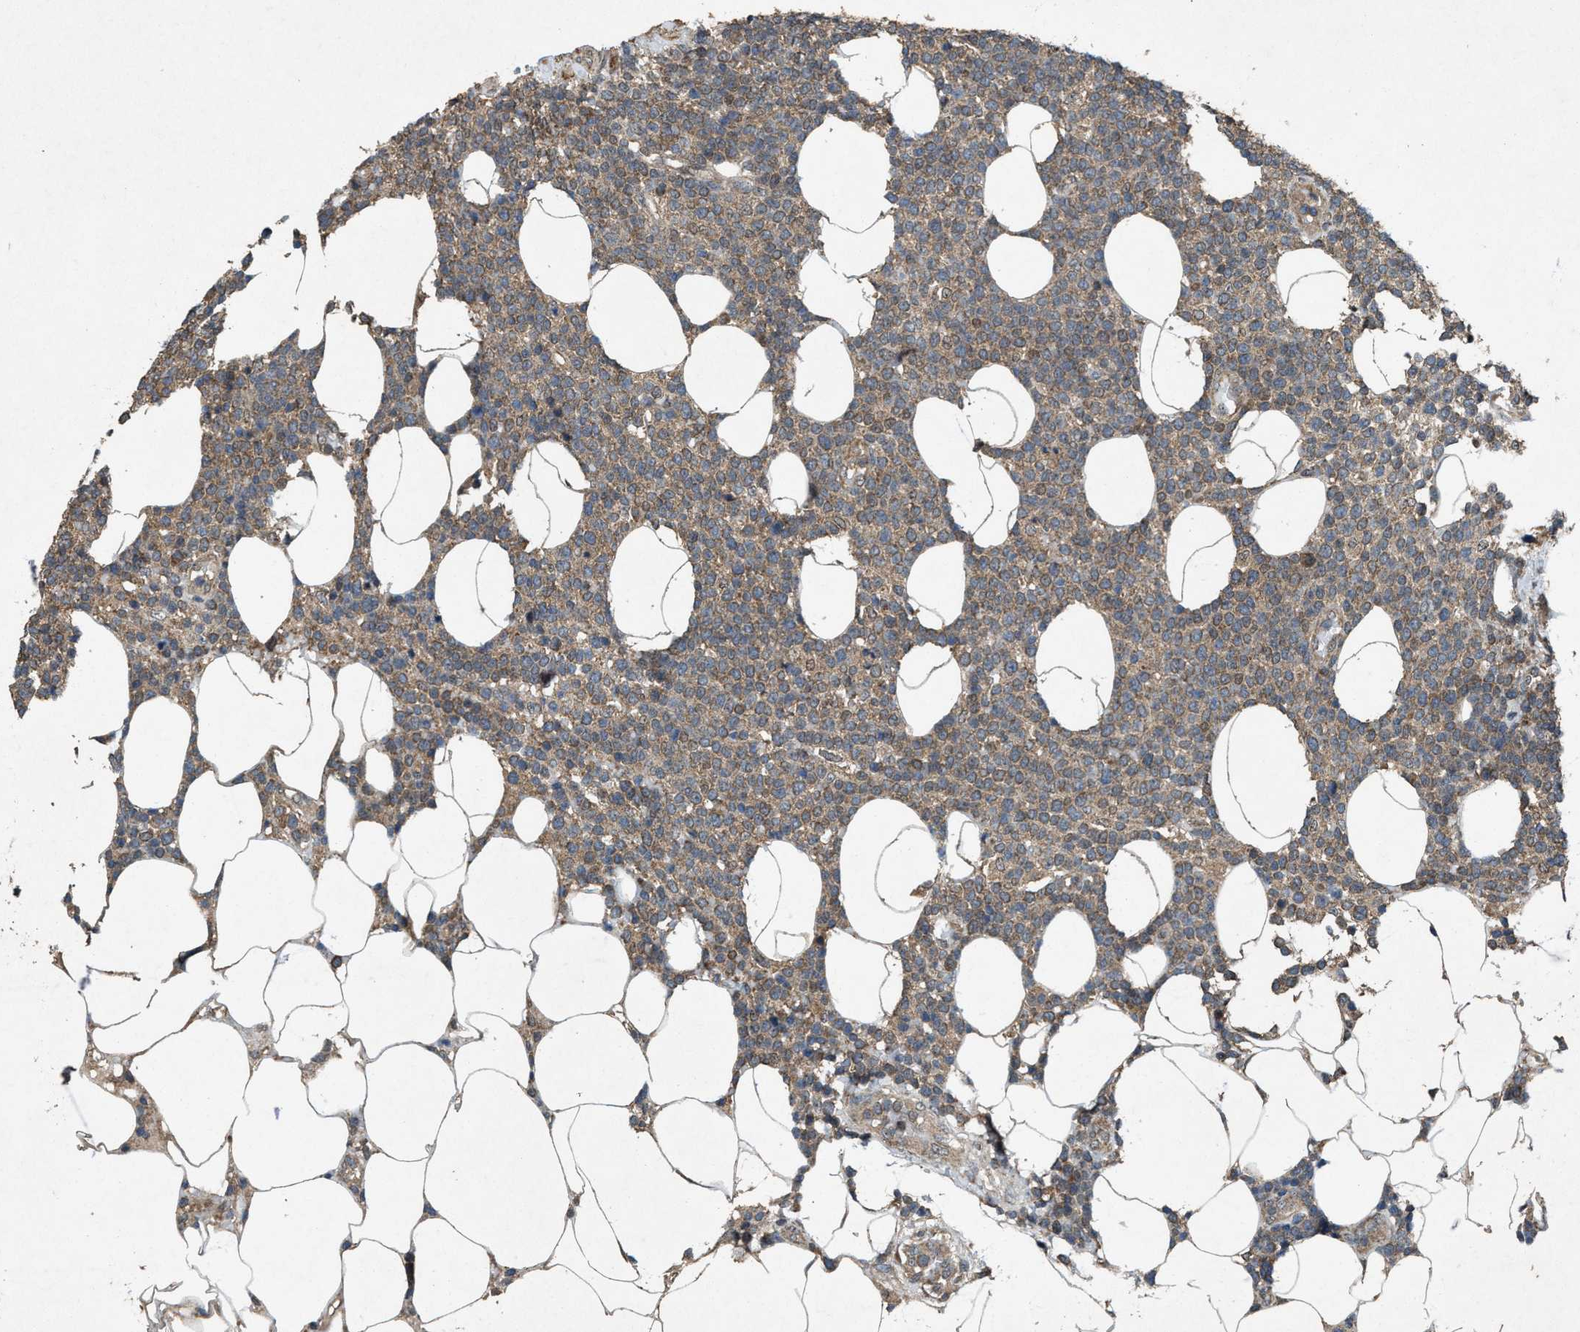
{"staining": {"intensity": "moderate", "quantity": ">75%", "location": "cytoplasmic/membranous"}, "tissue": "lymphoma", "cell_type": "Tumor cells", "image_type": "cancer", "snomed": [{"axis": "morphology", "description": "Malignant lymphoma, non-Hodgkin's type, High grade"}, {"axis": "topography", "description": "Lymph node"}], "caption": "Tumor cells reveal moderate cytoplasmic/membranous staining in about >75% of cells in lymphoma.", "gene": "PDP2", "patient": {"sex": "male", "age": 61}}